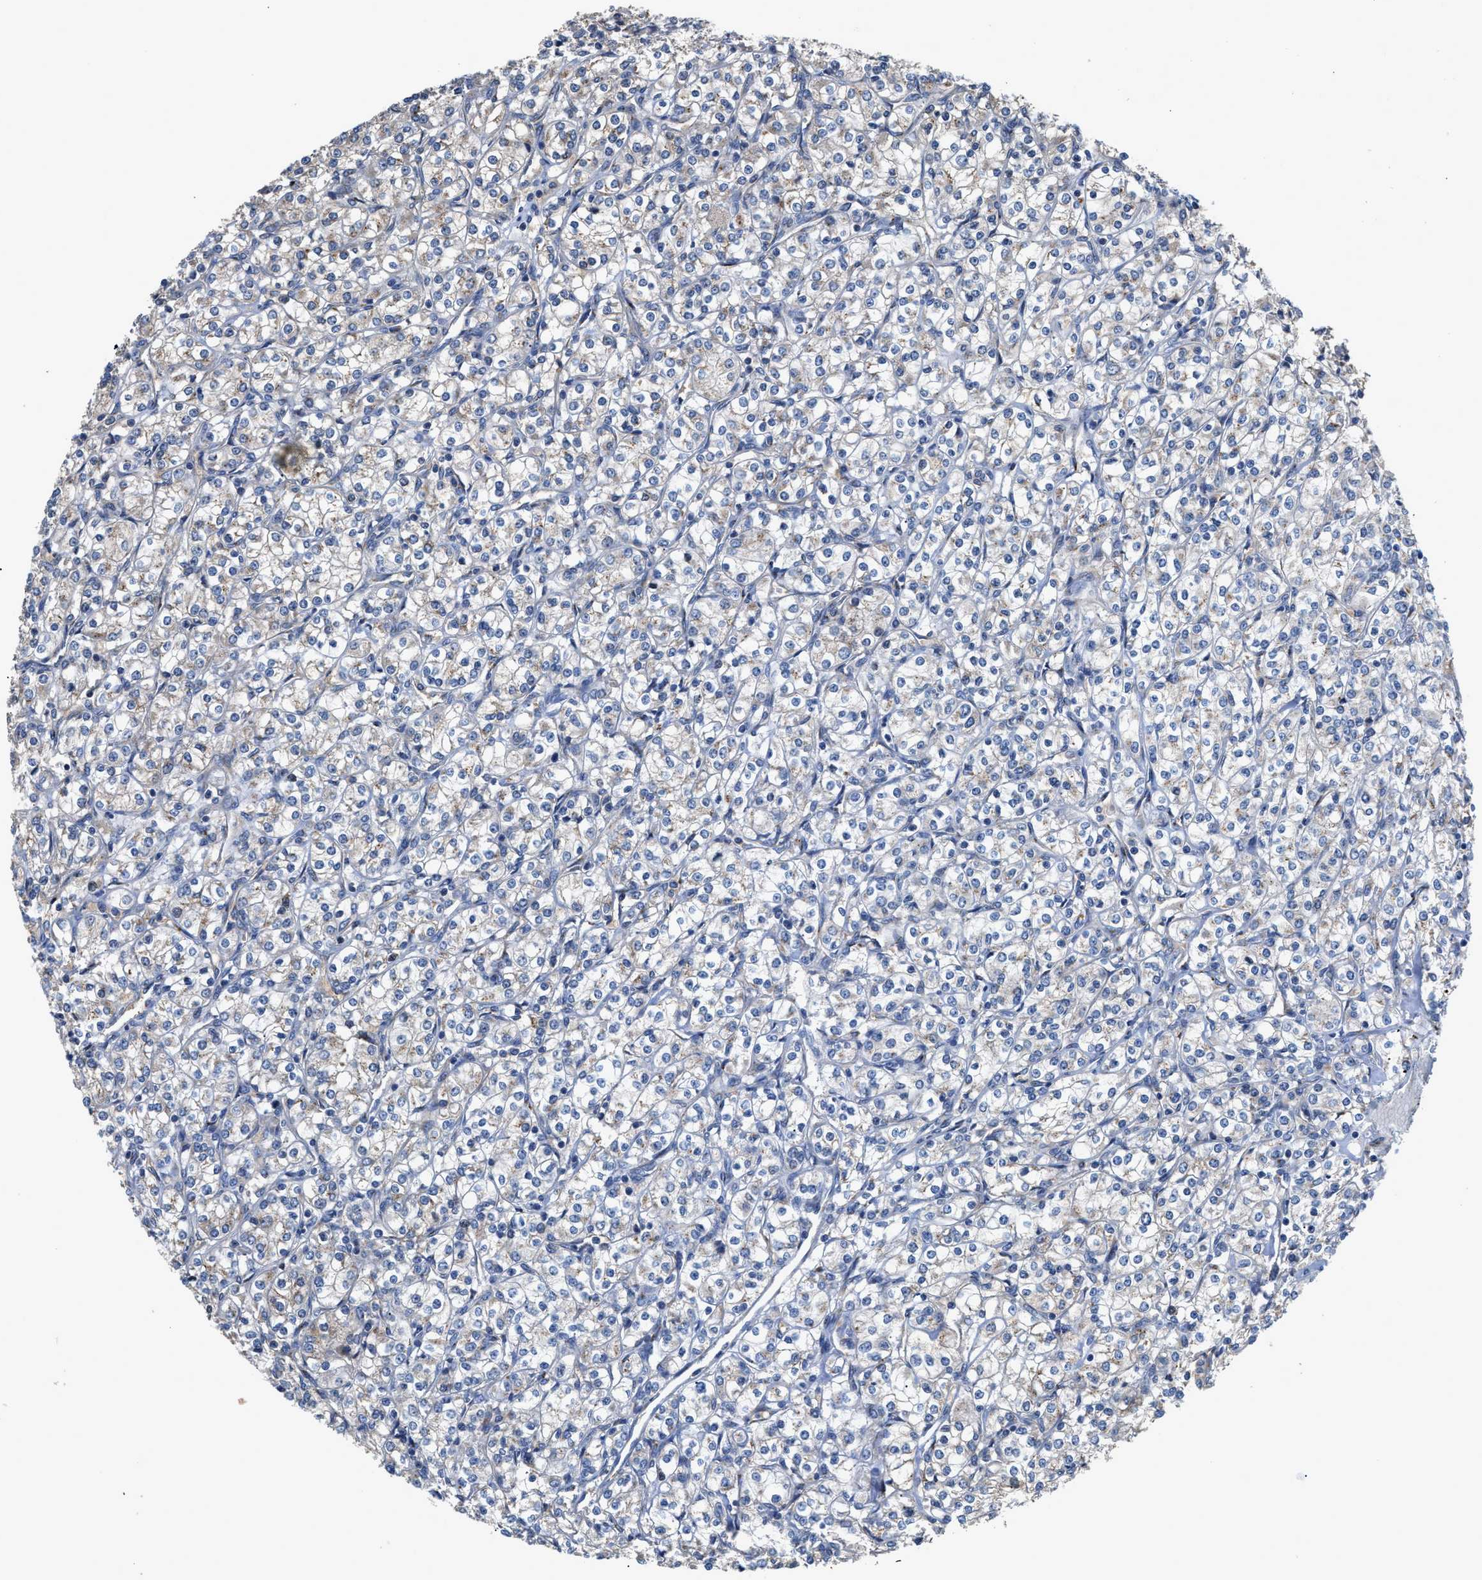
{"staining": {"intensity": "negative", "quantity": "none", "location": "none"}, "tissue": "renal cancer", "cell_type": "Tumor cells", "image_type": "cancer", "snomed": [{"axis": "morphology", "description": "Adenocarcinoma, NOS"}, {"axis": "topography", "description": "Kidney"}], "caption": "A high-resolution photomicrograph shows immunohistochemistry (IHC) staining of renal cancer (adenocarcinoma), which shows no significant staining in tumor cells.", "gene": "SIK2", "patient": {"sex": "male", "age": 77}}